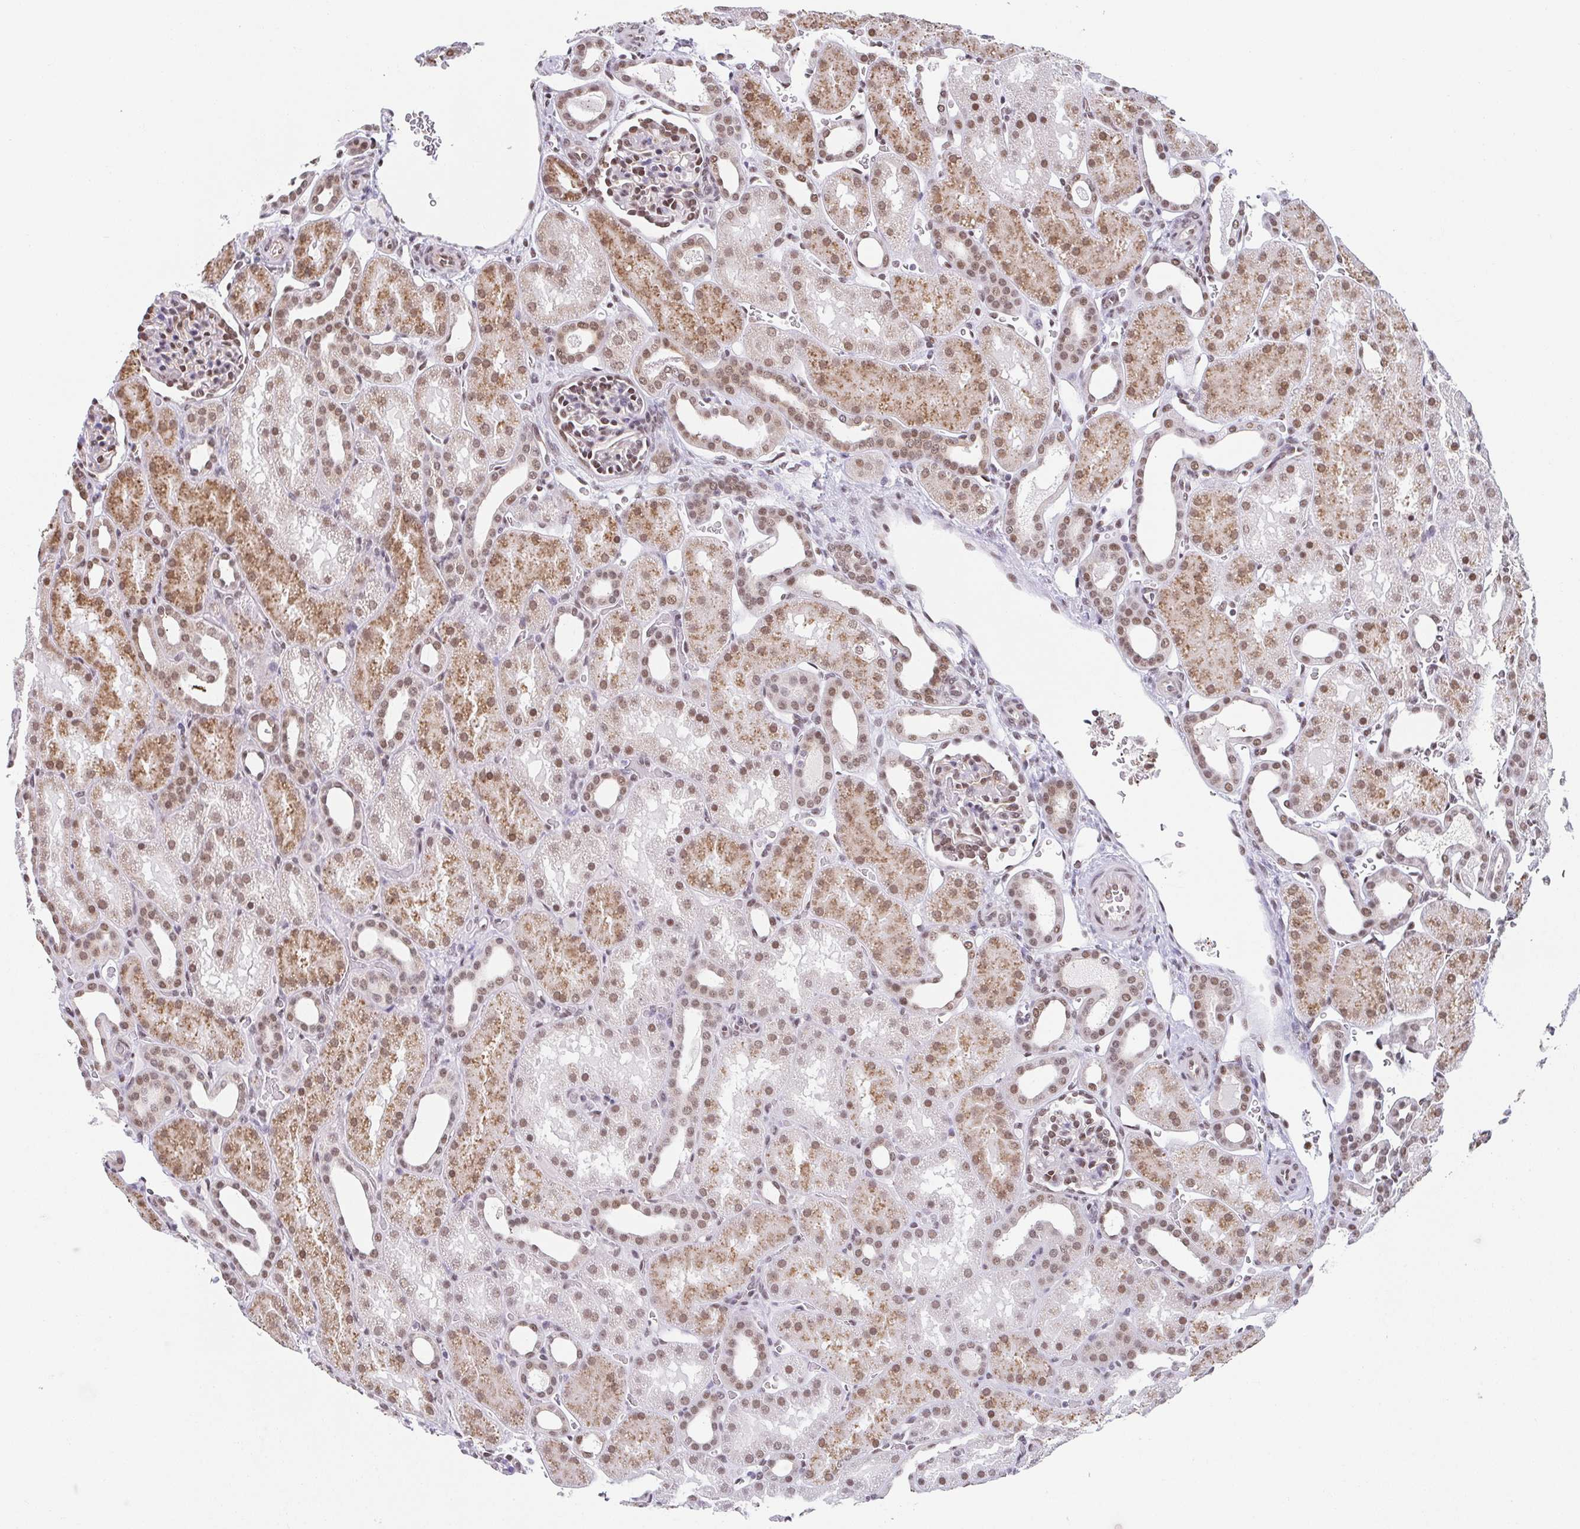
{"staining": {"intensity": "moderate", "quantity": "25%-75%", "location": "nuclear"}, "tissue": "kidney", "cell_type": "Cells in glomeruli", "image_type": "normal", "snomed": [{"axis": "morphology", "description": "Normal tissue, NOS"}, {"axis": "topography", "description": "Kidney"}], "caption": "Immunohistochemistry (IHC) of normal kidney demonstrates medium levels of moderate nuclear expression in approximately 25%-75% of cells in glomeruli.", "gene": "SLC7A10", "patient": {"sex": "male", "age": 2}}